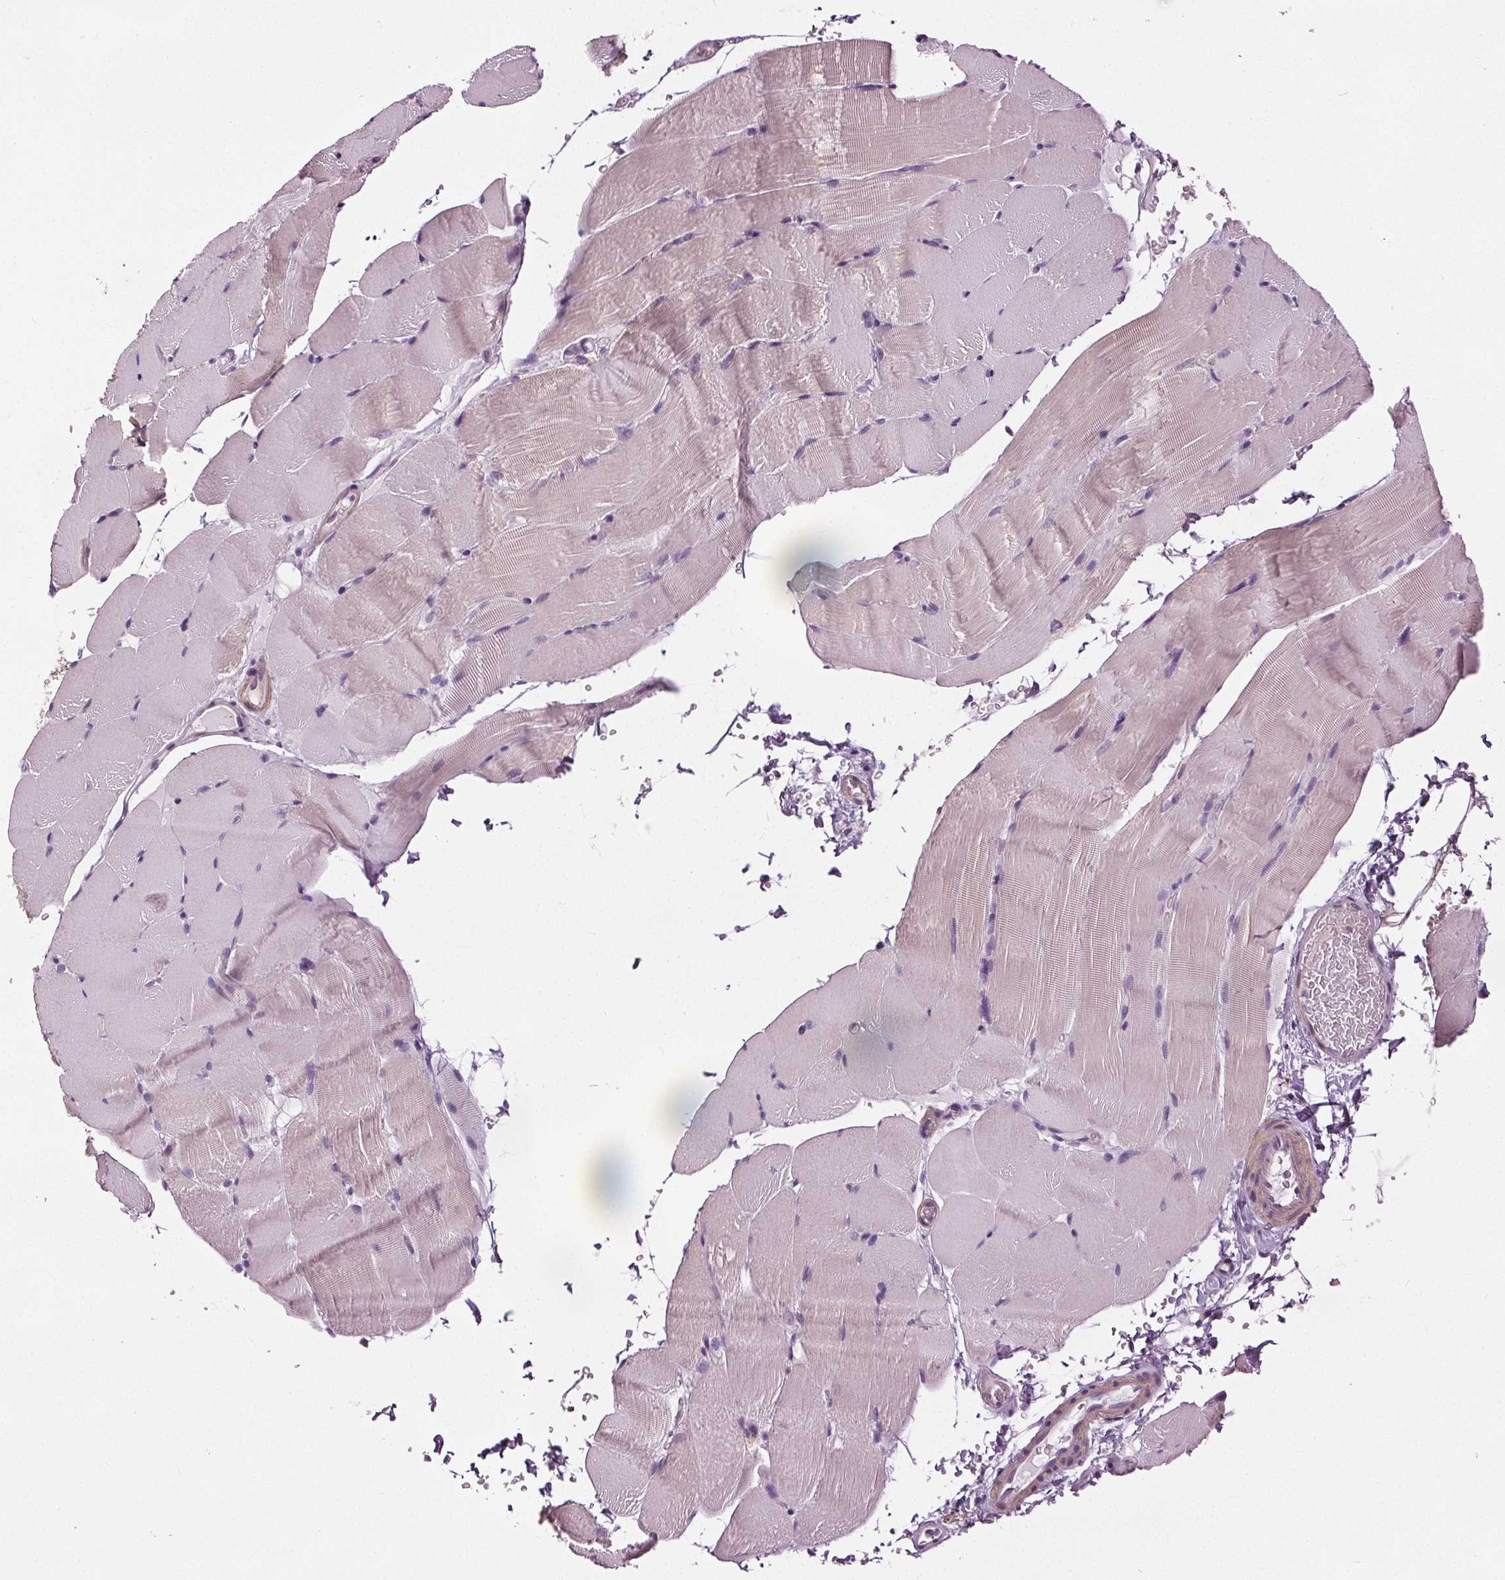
{"staining": {"intensity": "negative", "quantity": "none", "location": "none"}, "tissue": "skeletal muscle", "cell_type": "Myocytes", "image_type": "normal", "snomed": [{"axis": "morphology", "description": "Normal tissue, NOS"}, {"axis": "topography", "description": "Skeletal muscle"}], "caption": "DAB (3,3'-diaminobenzidine) immunohistochemical staining of benign skeletal muscle reveals no significant expression in myocytes.", "gene": "RASA1", "patient": {"sex": "female", "age": 37}}